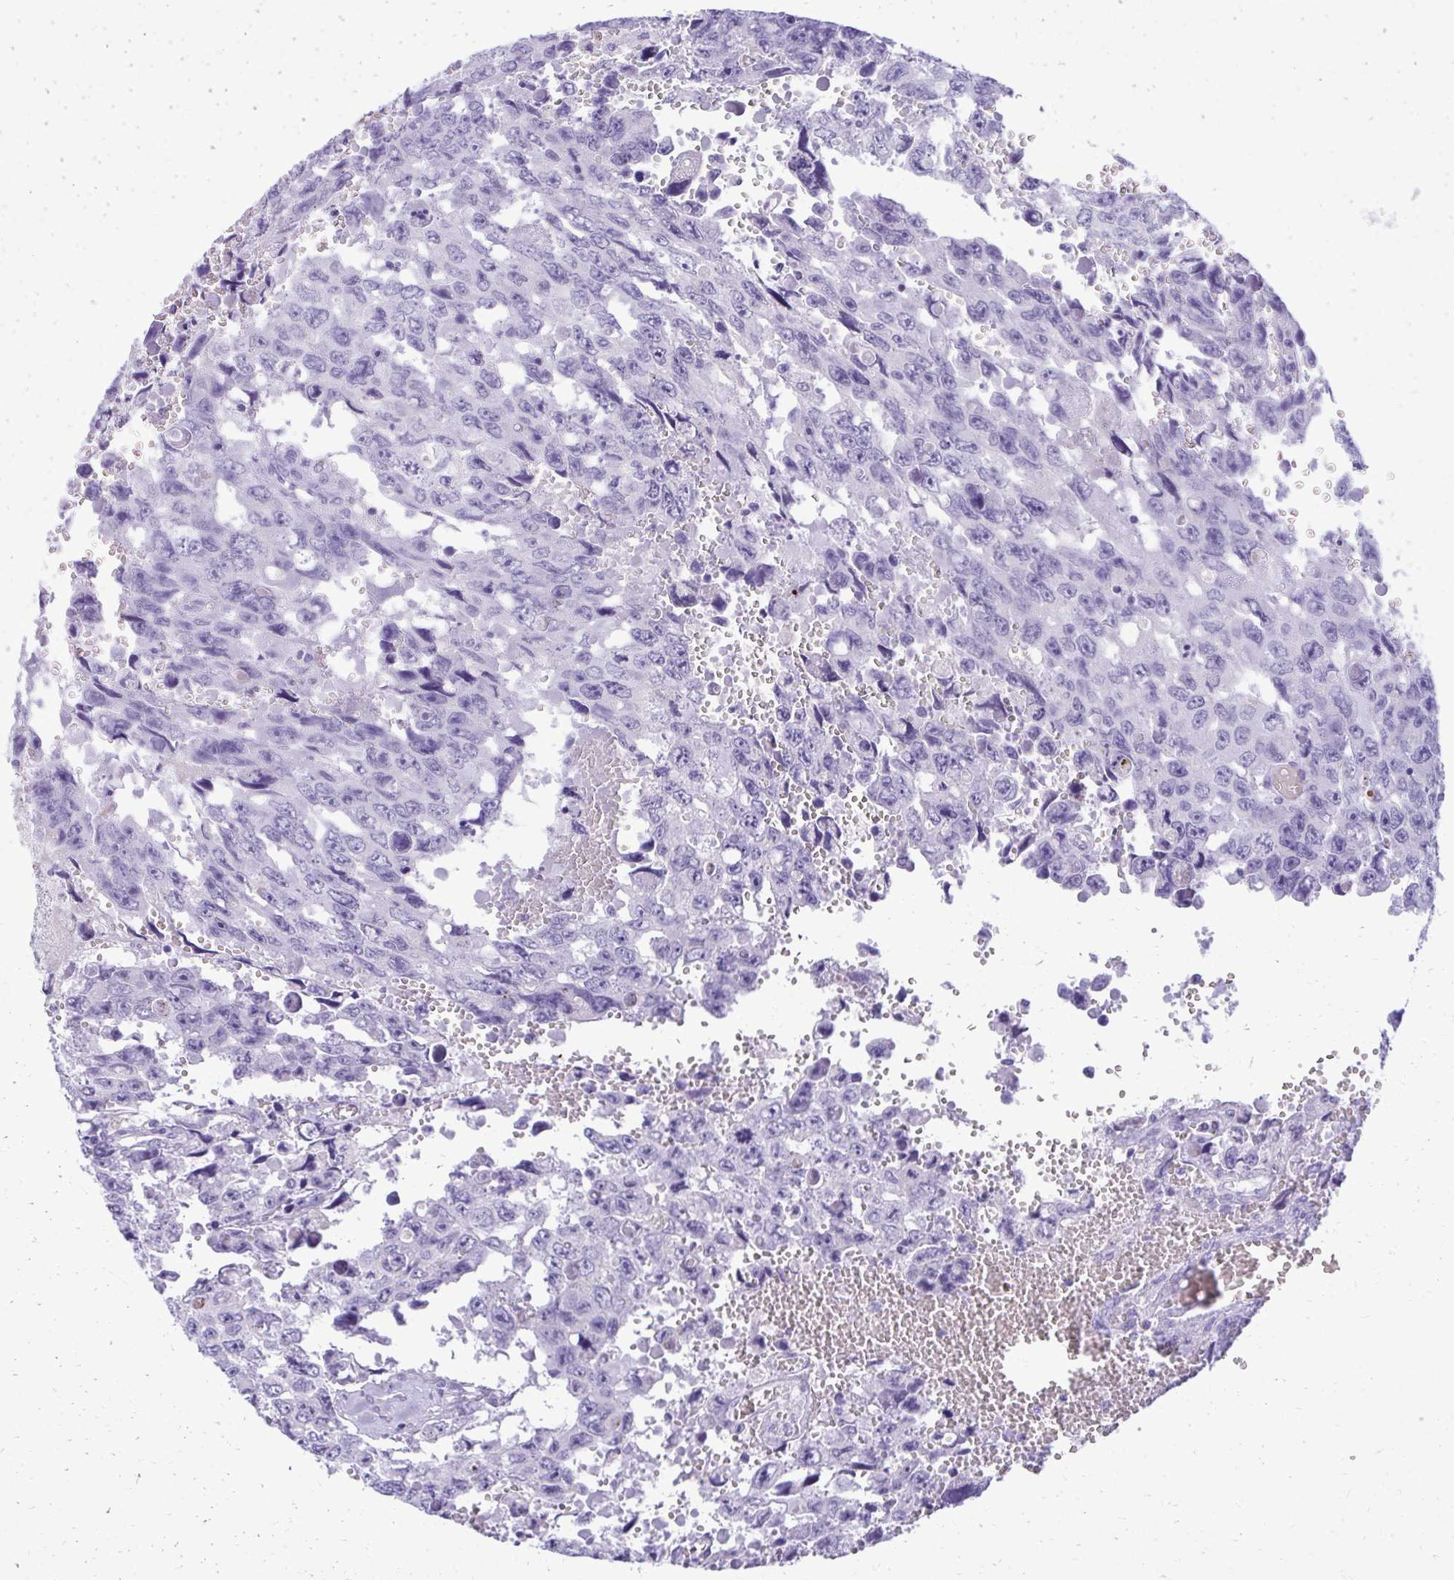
{"staining": {"intensity": "negative", "quantity": "none", "location": "none"}, "tissue": "testis cancer", "cell_type": "Tumor cells", "image_type": "cancer", "snomed": [{"axis": "morphology", "description": "Seminoma, NOS"}, {"axis": "topography", "description": "Testis"}], "caption": "An image of human testis cancer (seminoma) is negative for staining in tumor cells.", "gene": "AIG1", "patient": {"sex": "male", "age": 26}}